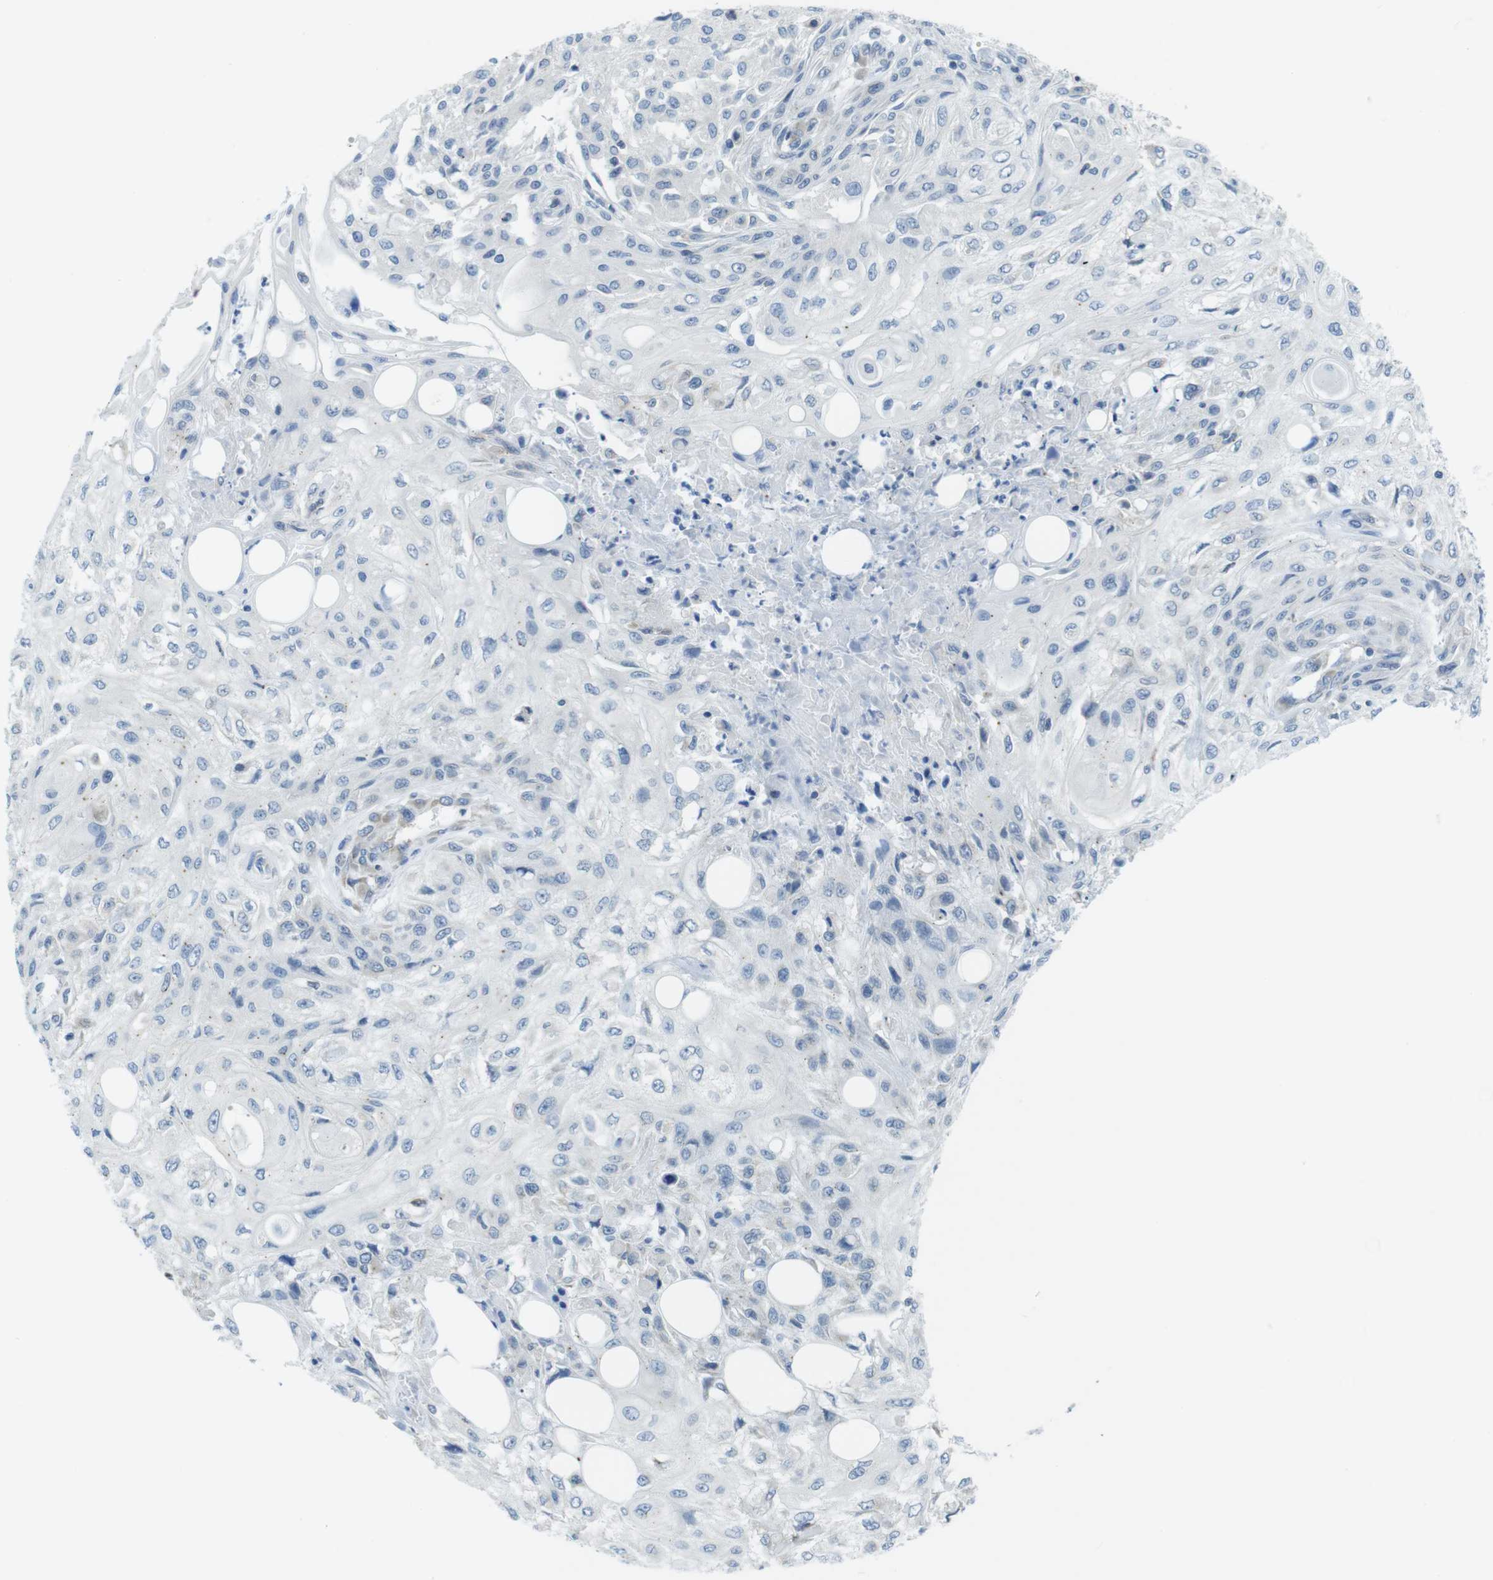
{"staining": {"intensity": "negative", "quantity": "none", "location": "none"}, "tissue": "skin cancer", "cell_type": "Tumor cells", "image_type": "cancer", "snomed": [{"axis": "morphology", "description": "Squamous cell carcinoma, NOS"}, {"axis": "topography", "description": "Skin"}], "caption": "DAB (3,3'-diaminobenzidine) immunohistochemical staining of skin cancer displays no significant expression in tumor cells.", "gene": "CLPTM1L", "patient": {"sex": "male", "age": 75}}